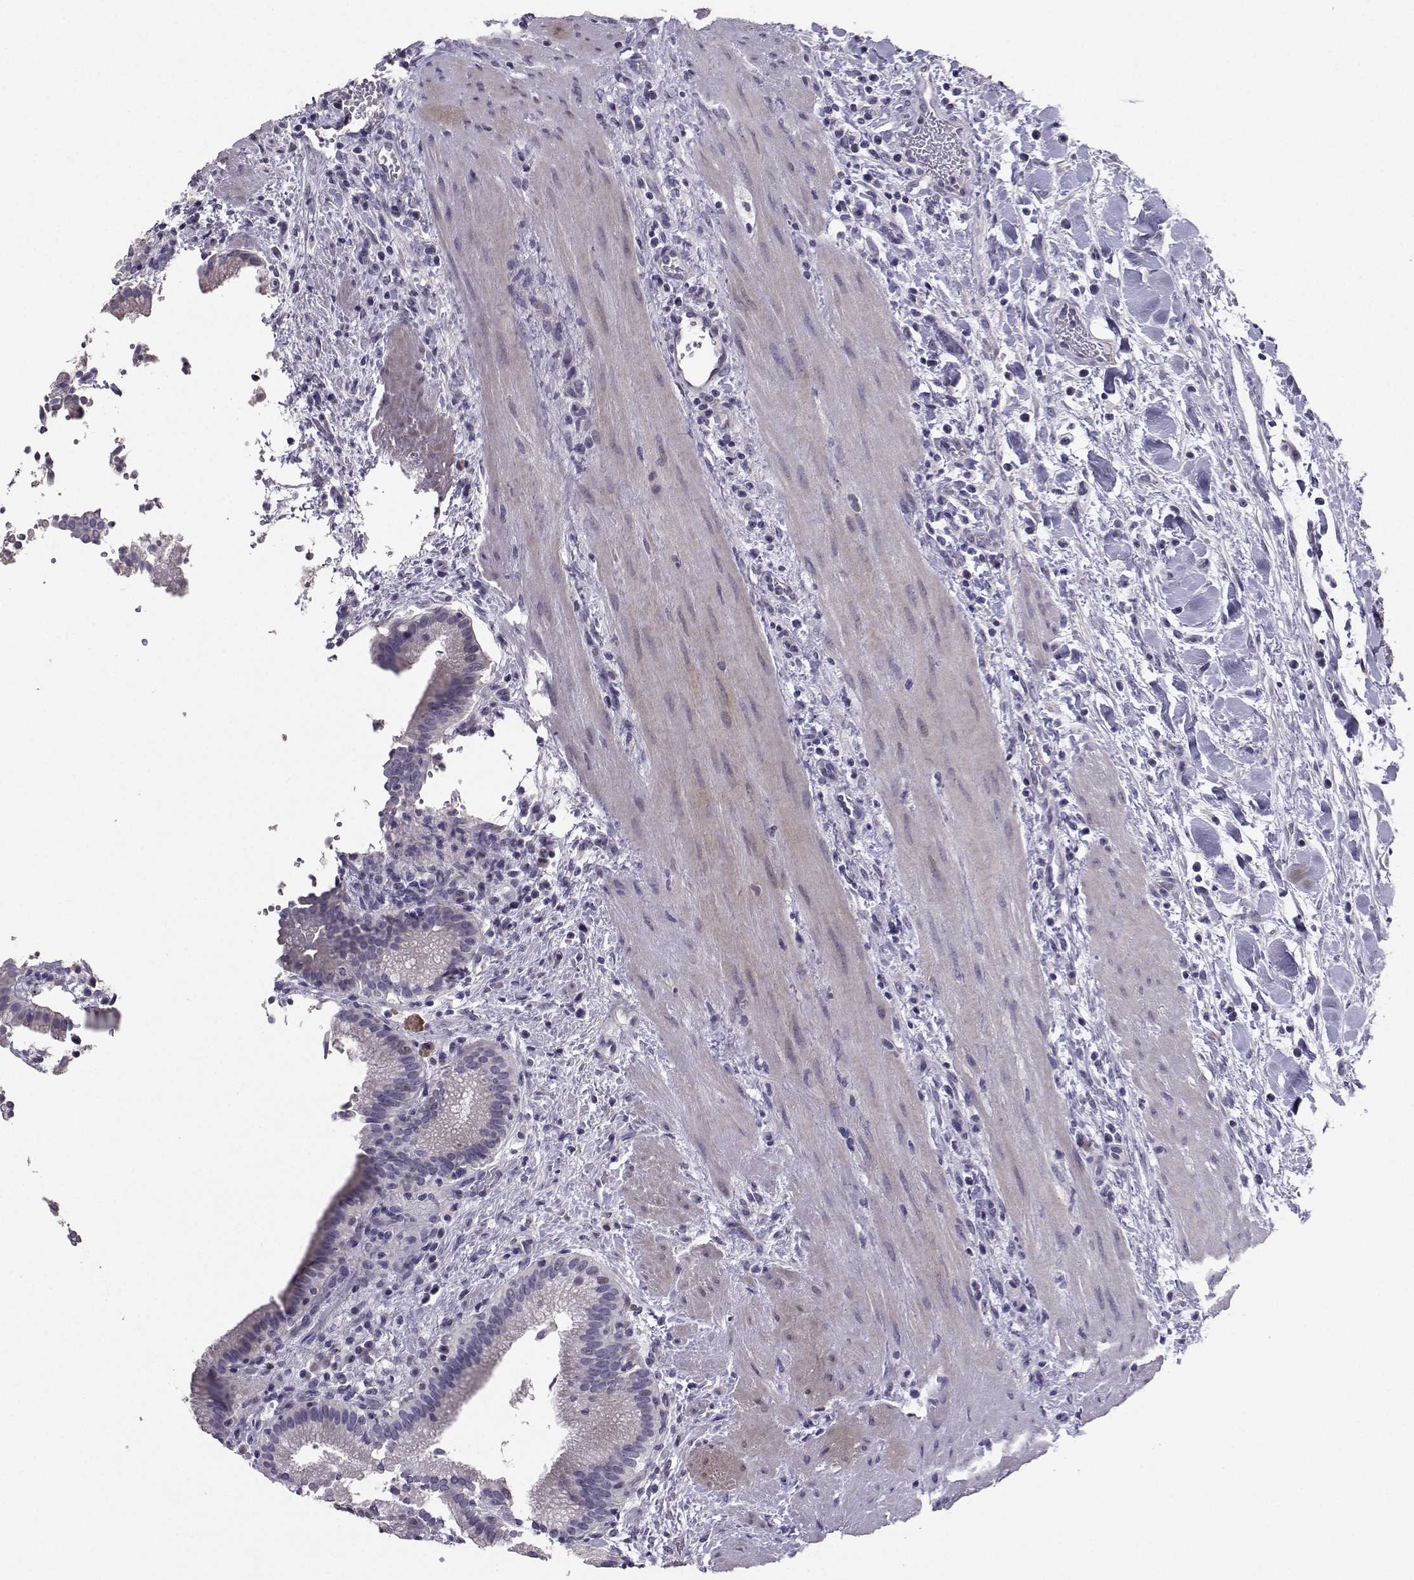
{"staining": {"intensity": "weak", "quantity": "<25%", "location": "cytoplasmic/membranous"}, "tissue": "gallbladder", "cell_type": "Glandular cells", "image_type": "normal", "snomed": [{"axis": "morphology", "description": "Normal tissue, NOS"}, {"axis": "topography", "description": "Gallbladder"}], "caption": "This is a photomicrograph of IHC staining of normal gallbladder, which shows no expression in glandular cells.", "gene": "CARTPT", "patient": {"sex": "male", "age": 42}}